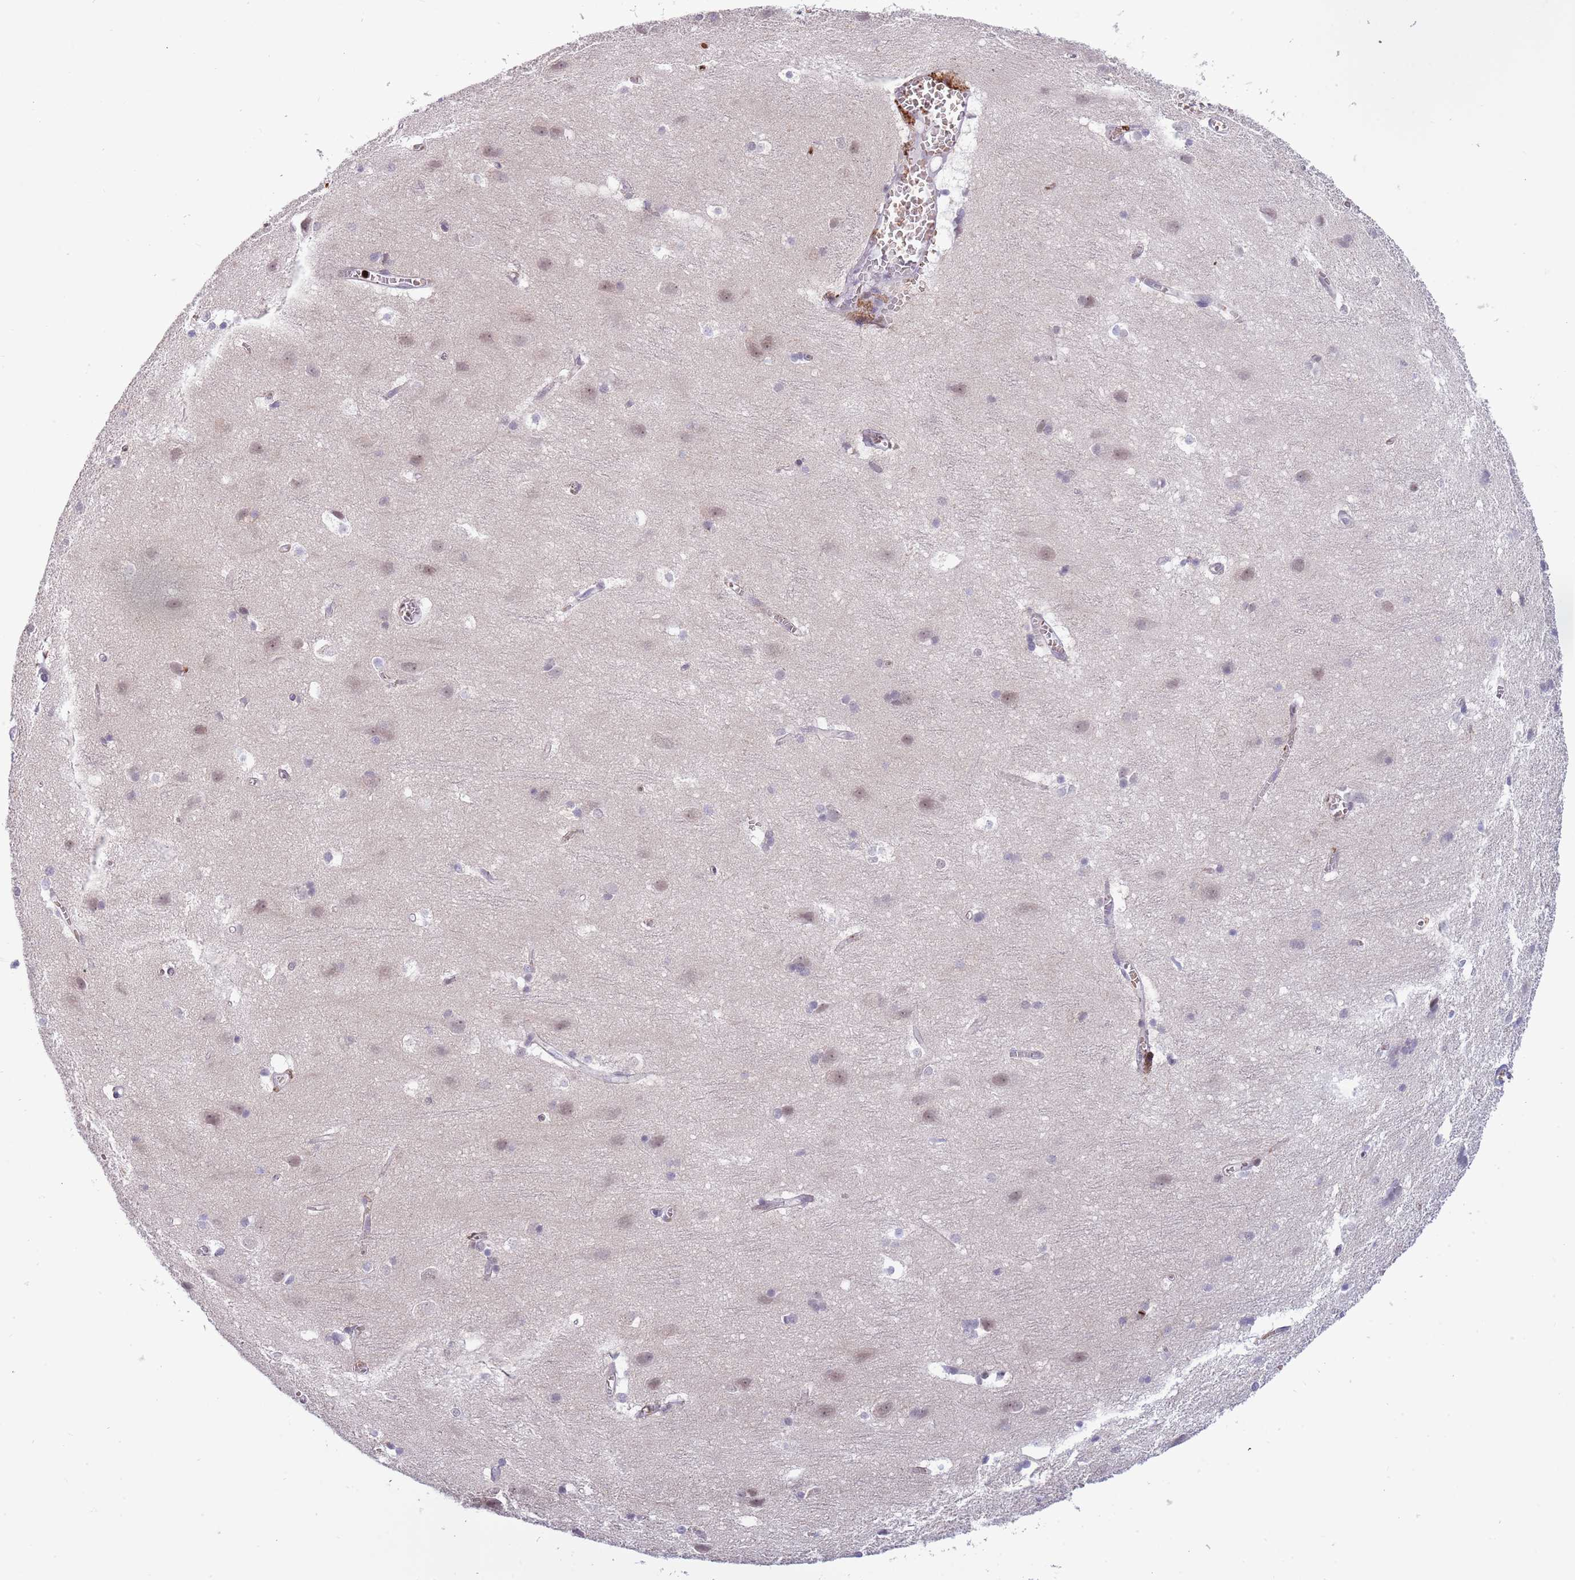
{"staining": {"intensity": "negative", "quantity": "none", "location": "none"}, "tissue": "cerebral cortex", "cell_type": "Endothelial cells", "image_type": "normal", "snomed": [{"axis": "morphology", "description": "Normal tissue, NOS"}, {"axis": "topography", "description": "Cerebral cortex"}], "caption": "The photomicrograph exhibits no staining of endothelial cells in unremarkable cerebral cortex. (IHC, brightfield microscopy, high magnification).", "gene": "LYPD6B", "patient": {"sex": "male", "age": 54}}